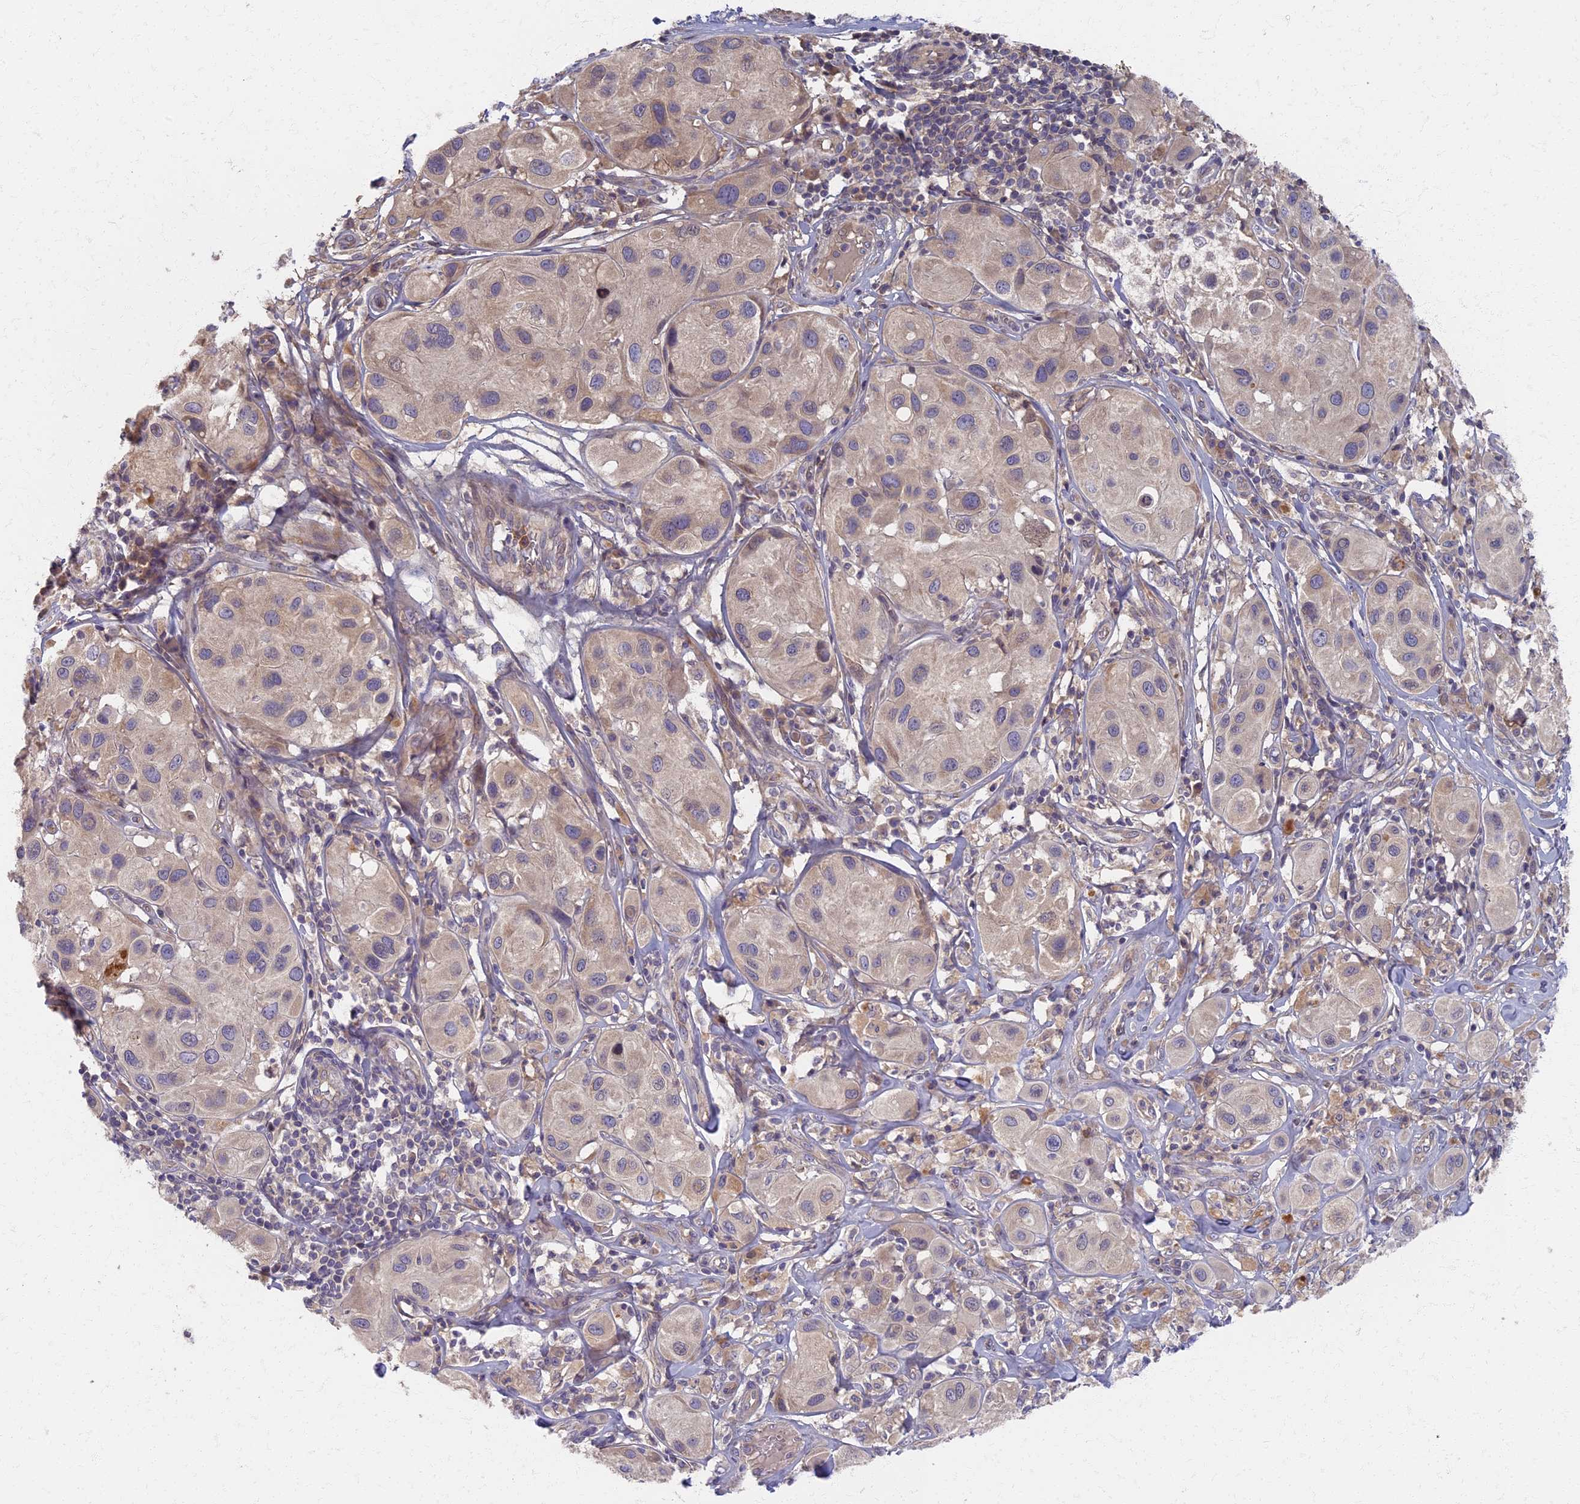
{"staining": {"intensity": "negative", "quantity": "none", "location": "none"}, "tissue": "melanoma", "cell_type": "Tumor cells", "image_type": "cancer", "snomed": [{"axis": "morphology", "description": "Malignant melanoma, Metastatic site"}, {"axis": "topography", "description": "Skin"}], "caption": "This is a micrograph of immunohistochemistry staining of melanoma, which shows no staining in tumor cells.", "gene": "AP4E1", "patient": {"sex": "male", "age": 41}}